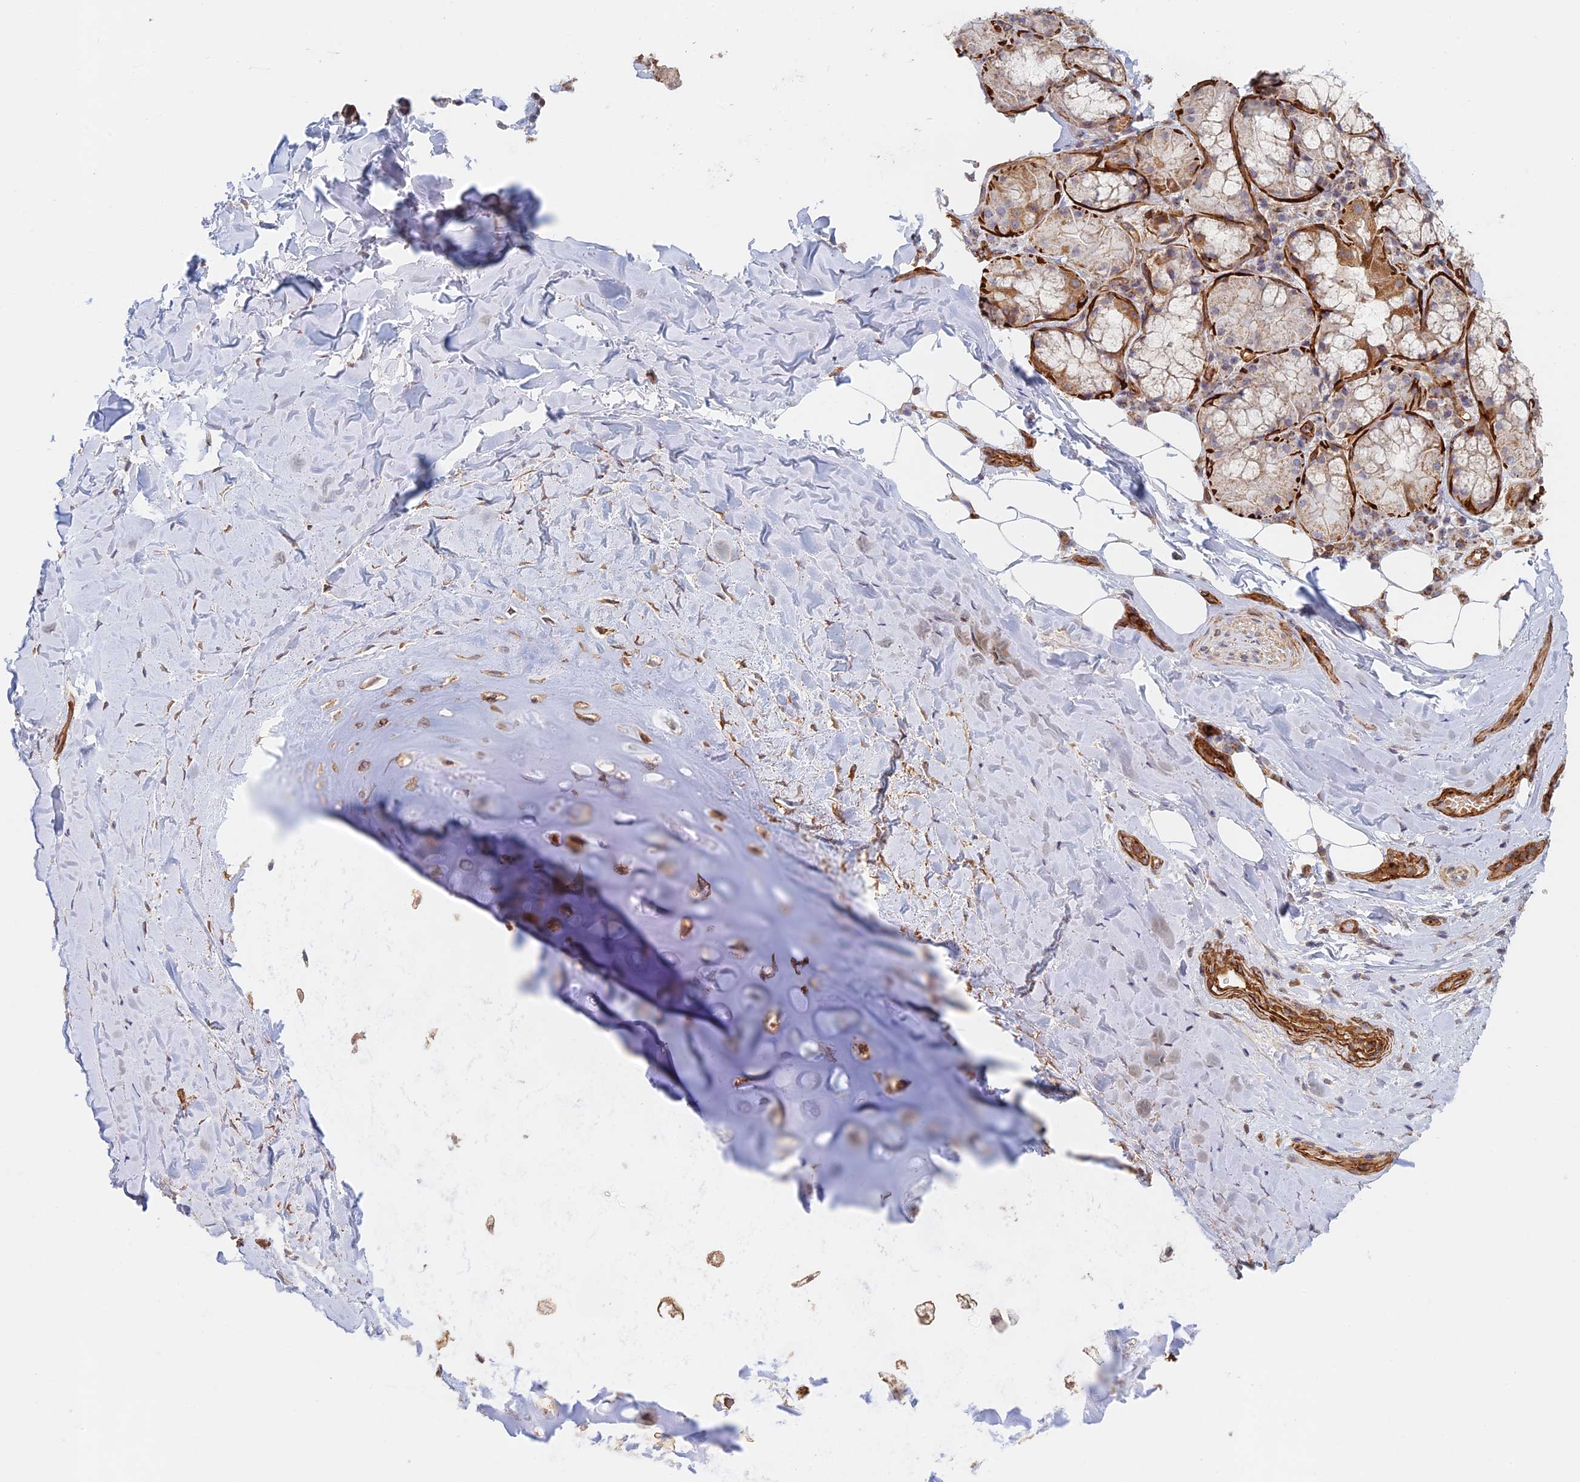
{"staining": {"intensity": "moderate", "quantity": "25%-75%", "location": "cytoplasmic/membranous"}, "tissue": "adipose tissue", "cell_type": "Adipocytes", "image_type": "normal", "snomed": [{"axis": "morphology", "description": "Normal tissue, NOS"}, {"axis": "topography", "description": "Lymph node"}, {"axis": "topography", "description": "Cartilage tissue"}, {"axis": "topography", "description": "Bronchus"}], "caption": "Protein staining exhibits moderate cytoplasmic/membranous expression in about 25%-75% of adipocytes in normal adipose tissue.", "gene": "PAK4", "patient": {"sex": "male", "age": 63}}